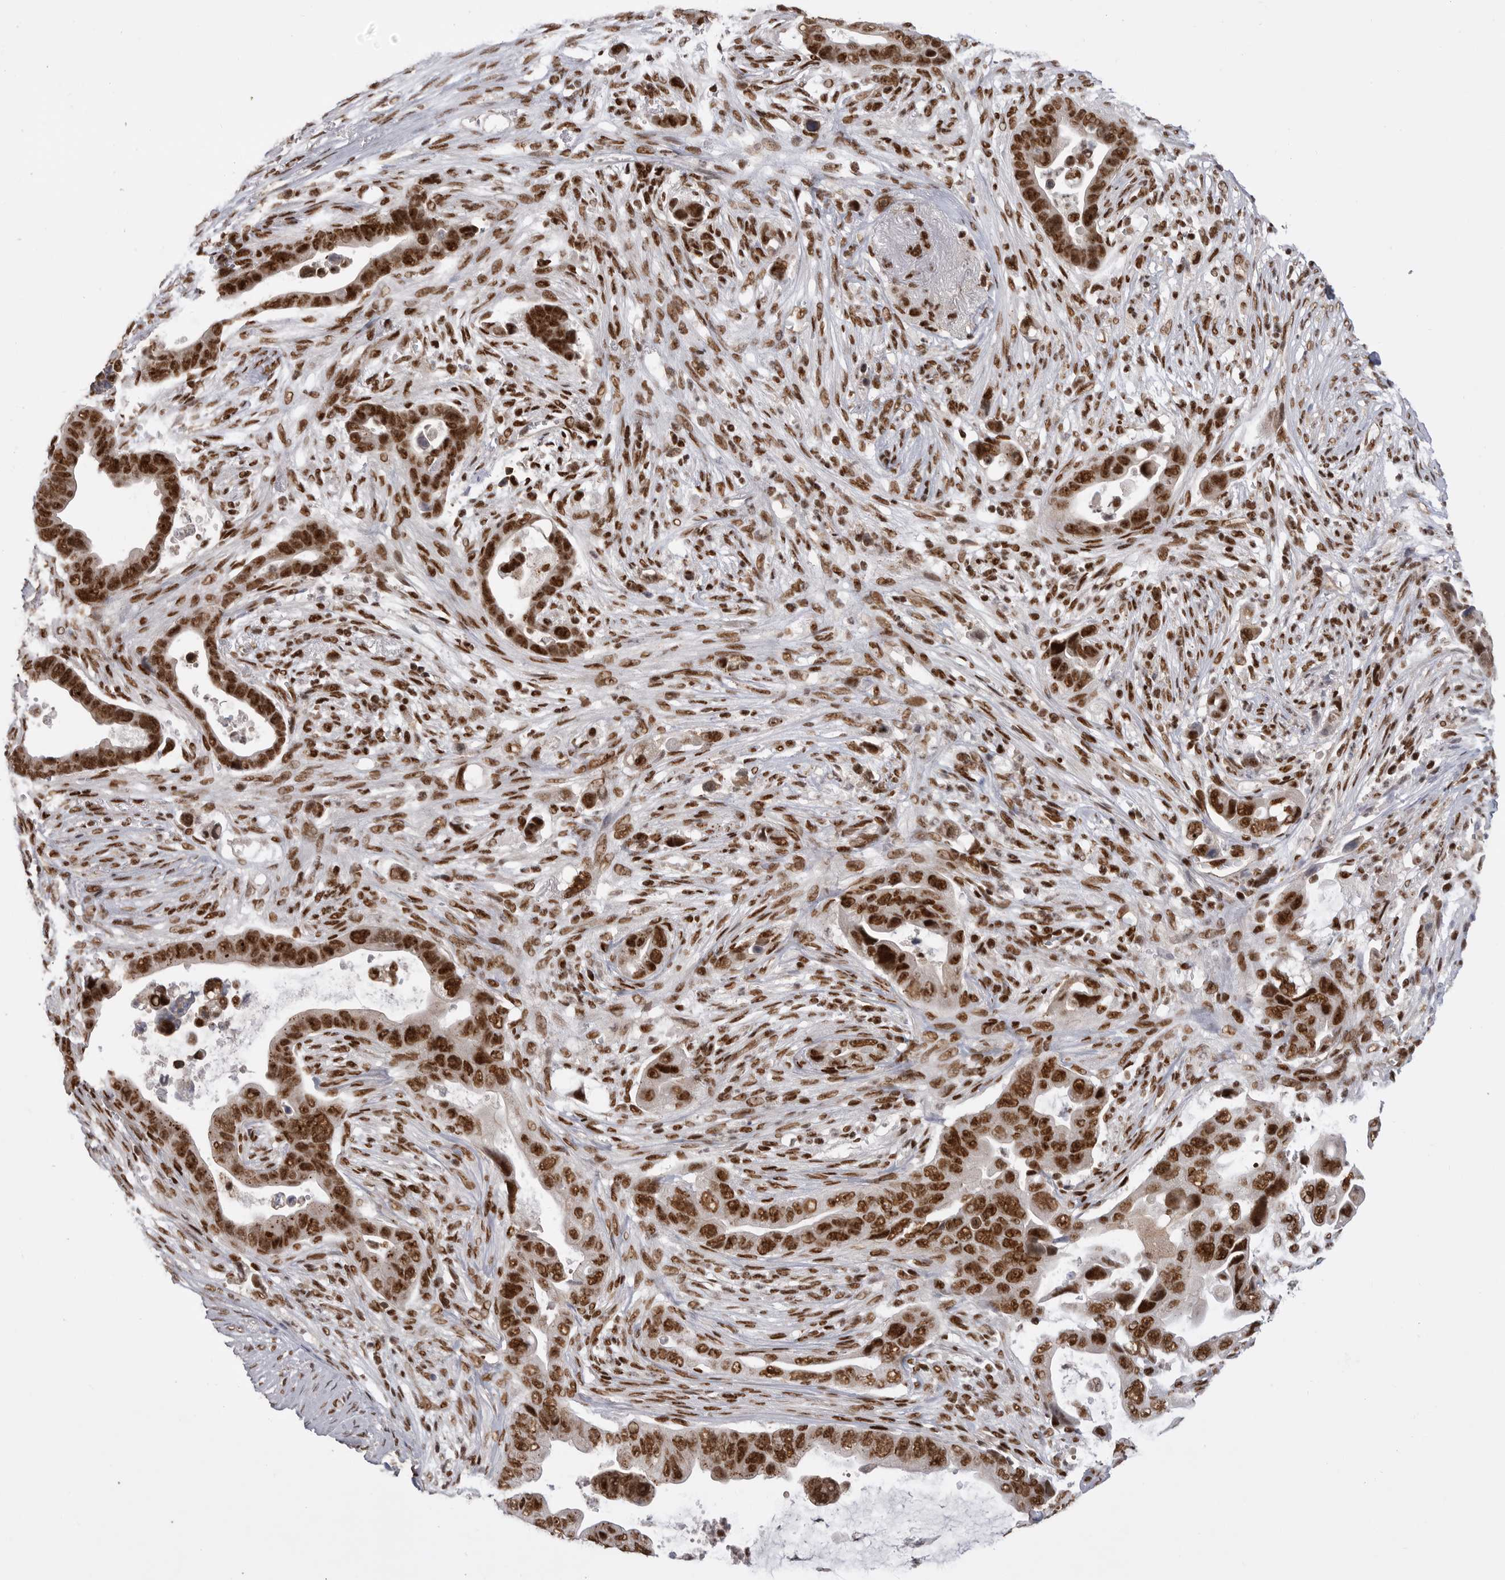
{"staining": {"intensity": "strong", "quantity": ">75%", "location": "nuclear"}, "tissue": "pancreatic cancer", "cell_type": "Tumor cells", "image_type": "cancer", "snomed": [{"axis": "morphology", "description": "Adenocarcinoma, NOS"}, {"axis": "topography", "description": "Pancreas"}], "caption": "A high-resolution photomicrograph shows immunohistochemistry (IHC) staining of adenocarcinoma (pancreatic), which reveals strong nuclear positivity in about >75% of tumor cells.", "gene": "PPP1R8", "patient": {"sex": "female", "age": 72}}